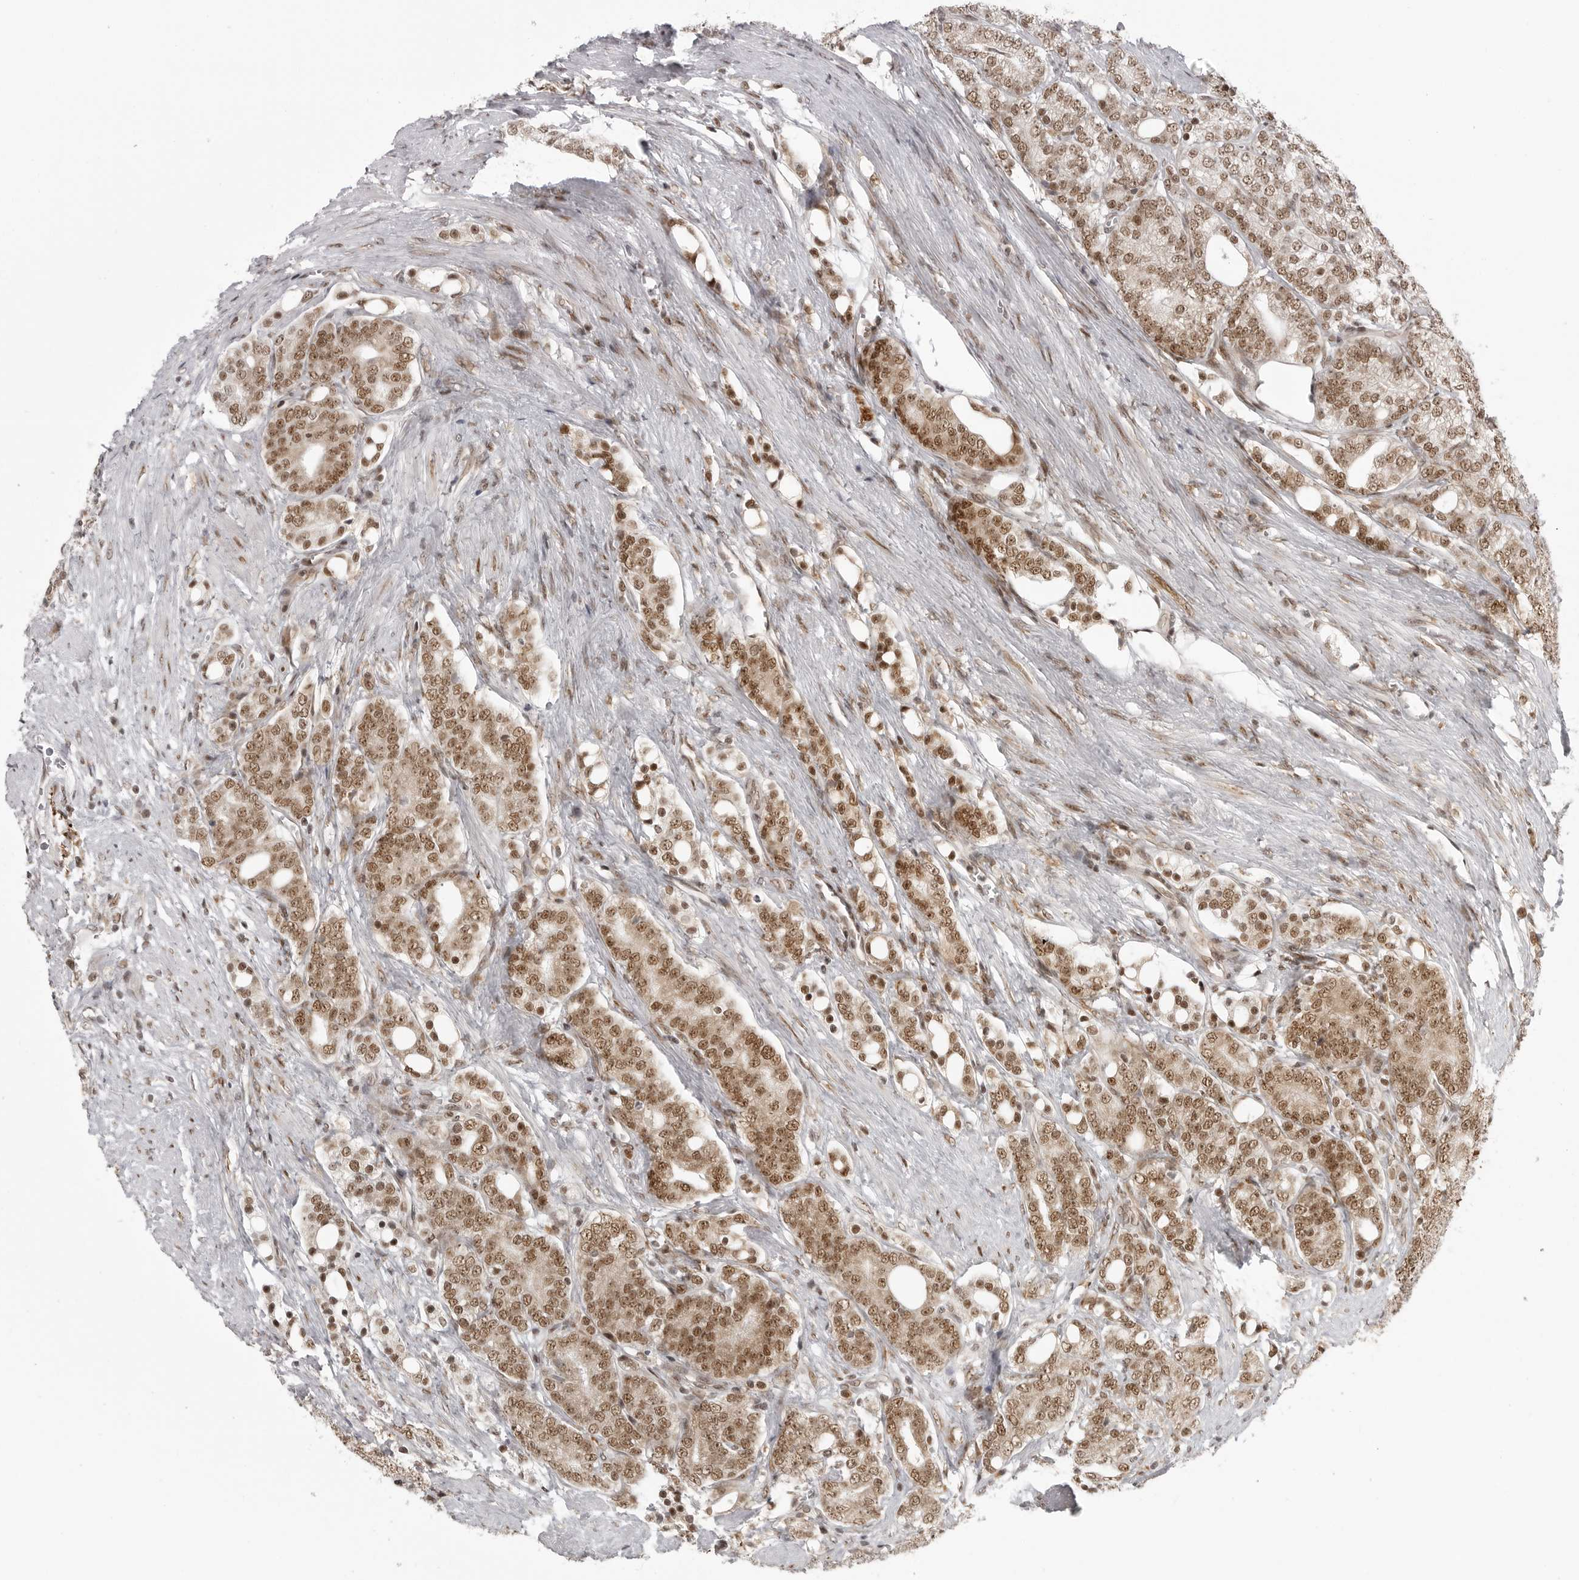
{"staining": {"intensity": "moderate", "quantity": ">75%", "location": "nuclear"}, "tissue": "prostate cancer", "cell_type": "Tumor cells", "image_type": "cancer", "snomed": [{"axis": "morphology", "description": "Adenocarcinoma, High grade"}, {"axis": "topography", "description": "Prostate"}], "caption": "Prostate adenocarcinoma (high-grade) was stained to show a protein in brown. There is medium levels of moderate nuclear expression in about >75% of tumor cells.", "gene": "PRDM10", "patient": {"sex": "male", "age": 57}}